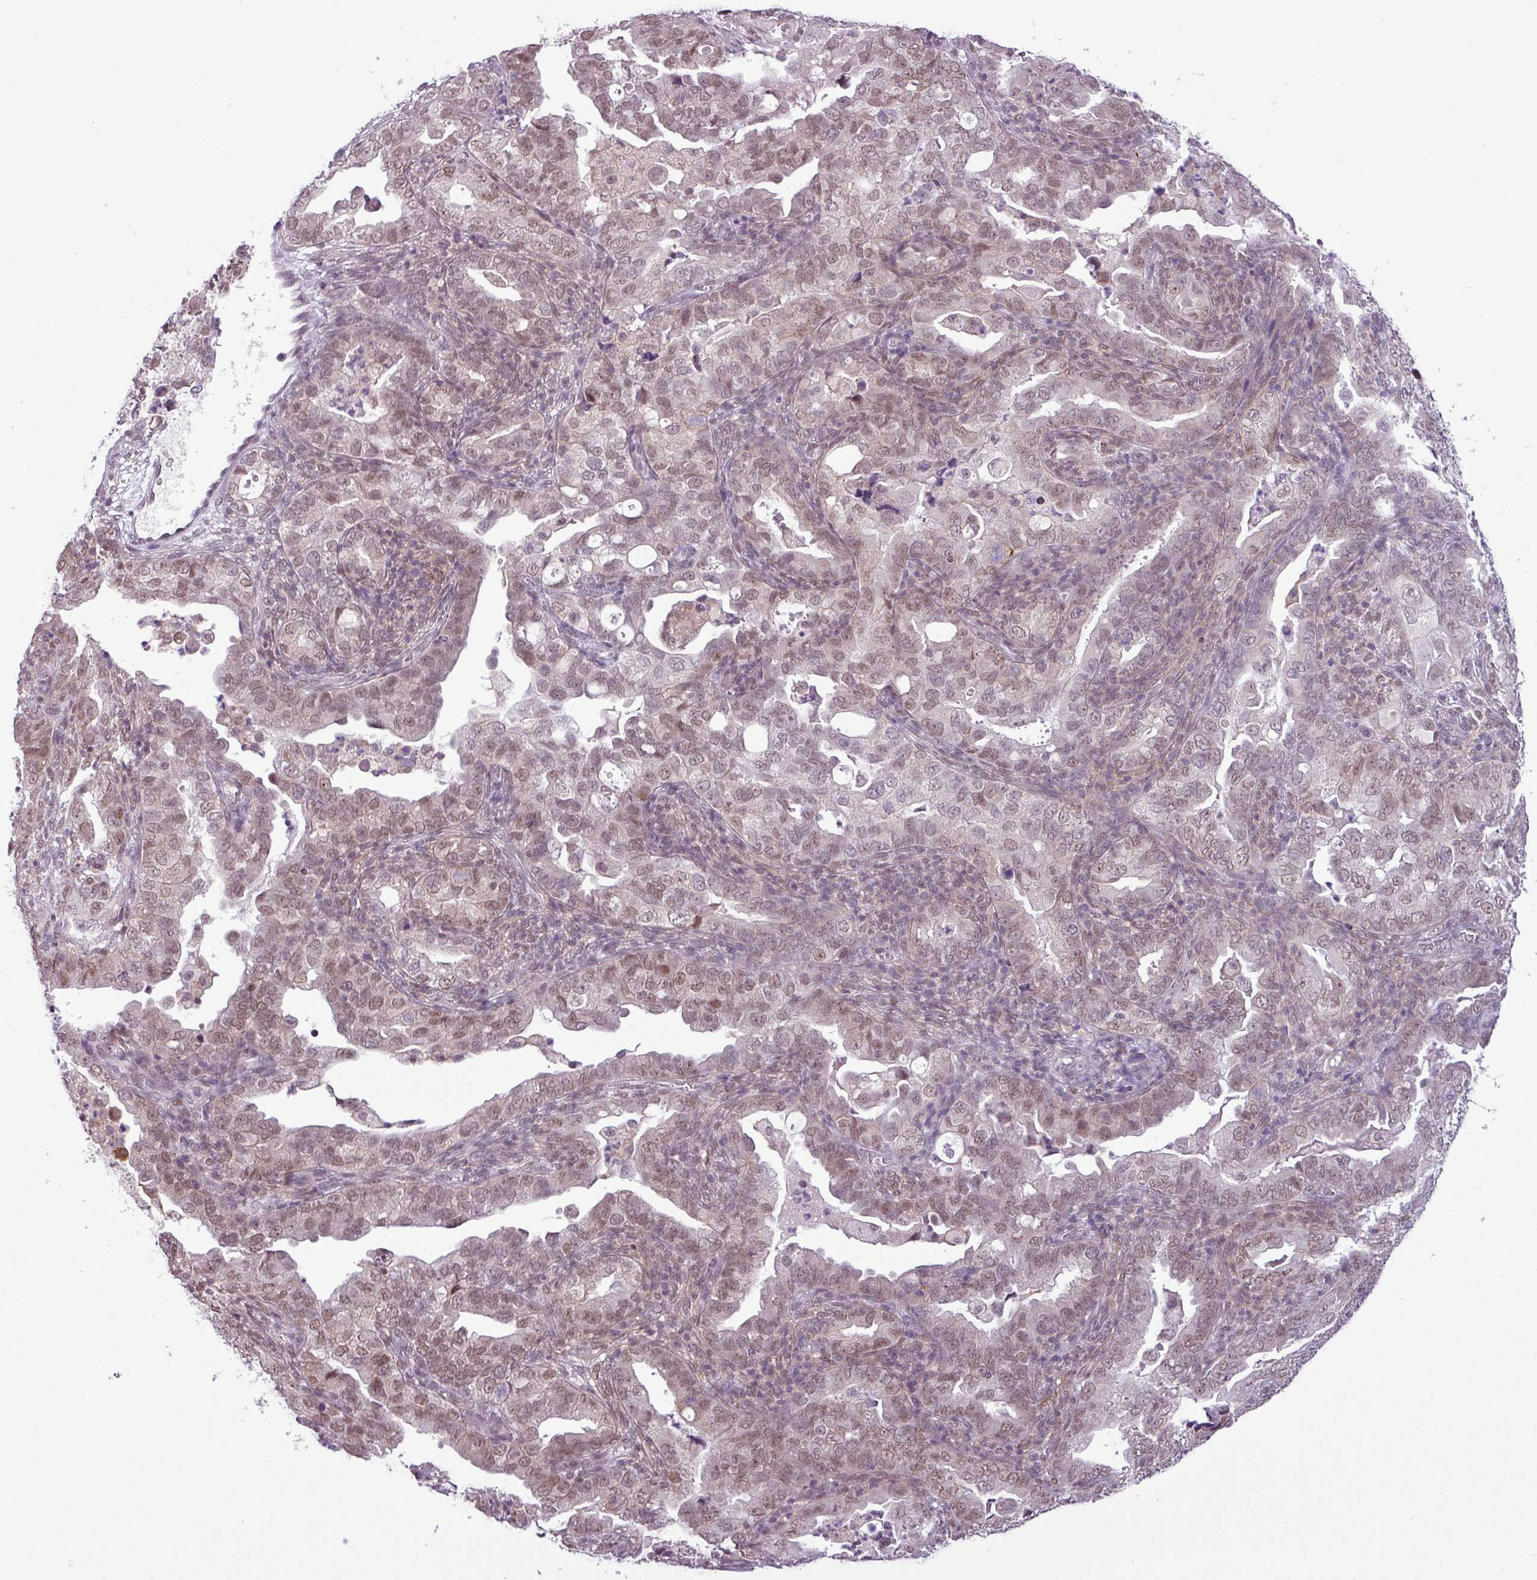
{"staining": {"intensity": "moderate", "quantity": ">75%", "location": "nuclear"}, "tissue": "endometrial cancer", "cell_type": "Tumor cells", "image_type": "cancer", "snomed": [{"axis": "morphology", "description": "Adenocarcinoma, NOS"}, {"axis": "topography", "description": "Endometrium"}], "caption": "Immunohistochemical staining of endometrial cancer displays moderate nuclear protein staining in approximately >75% of tumor cells.", "gene": "NOTCH2", "patient": {"sex": "female", "age": 57}}